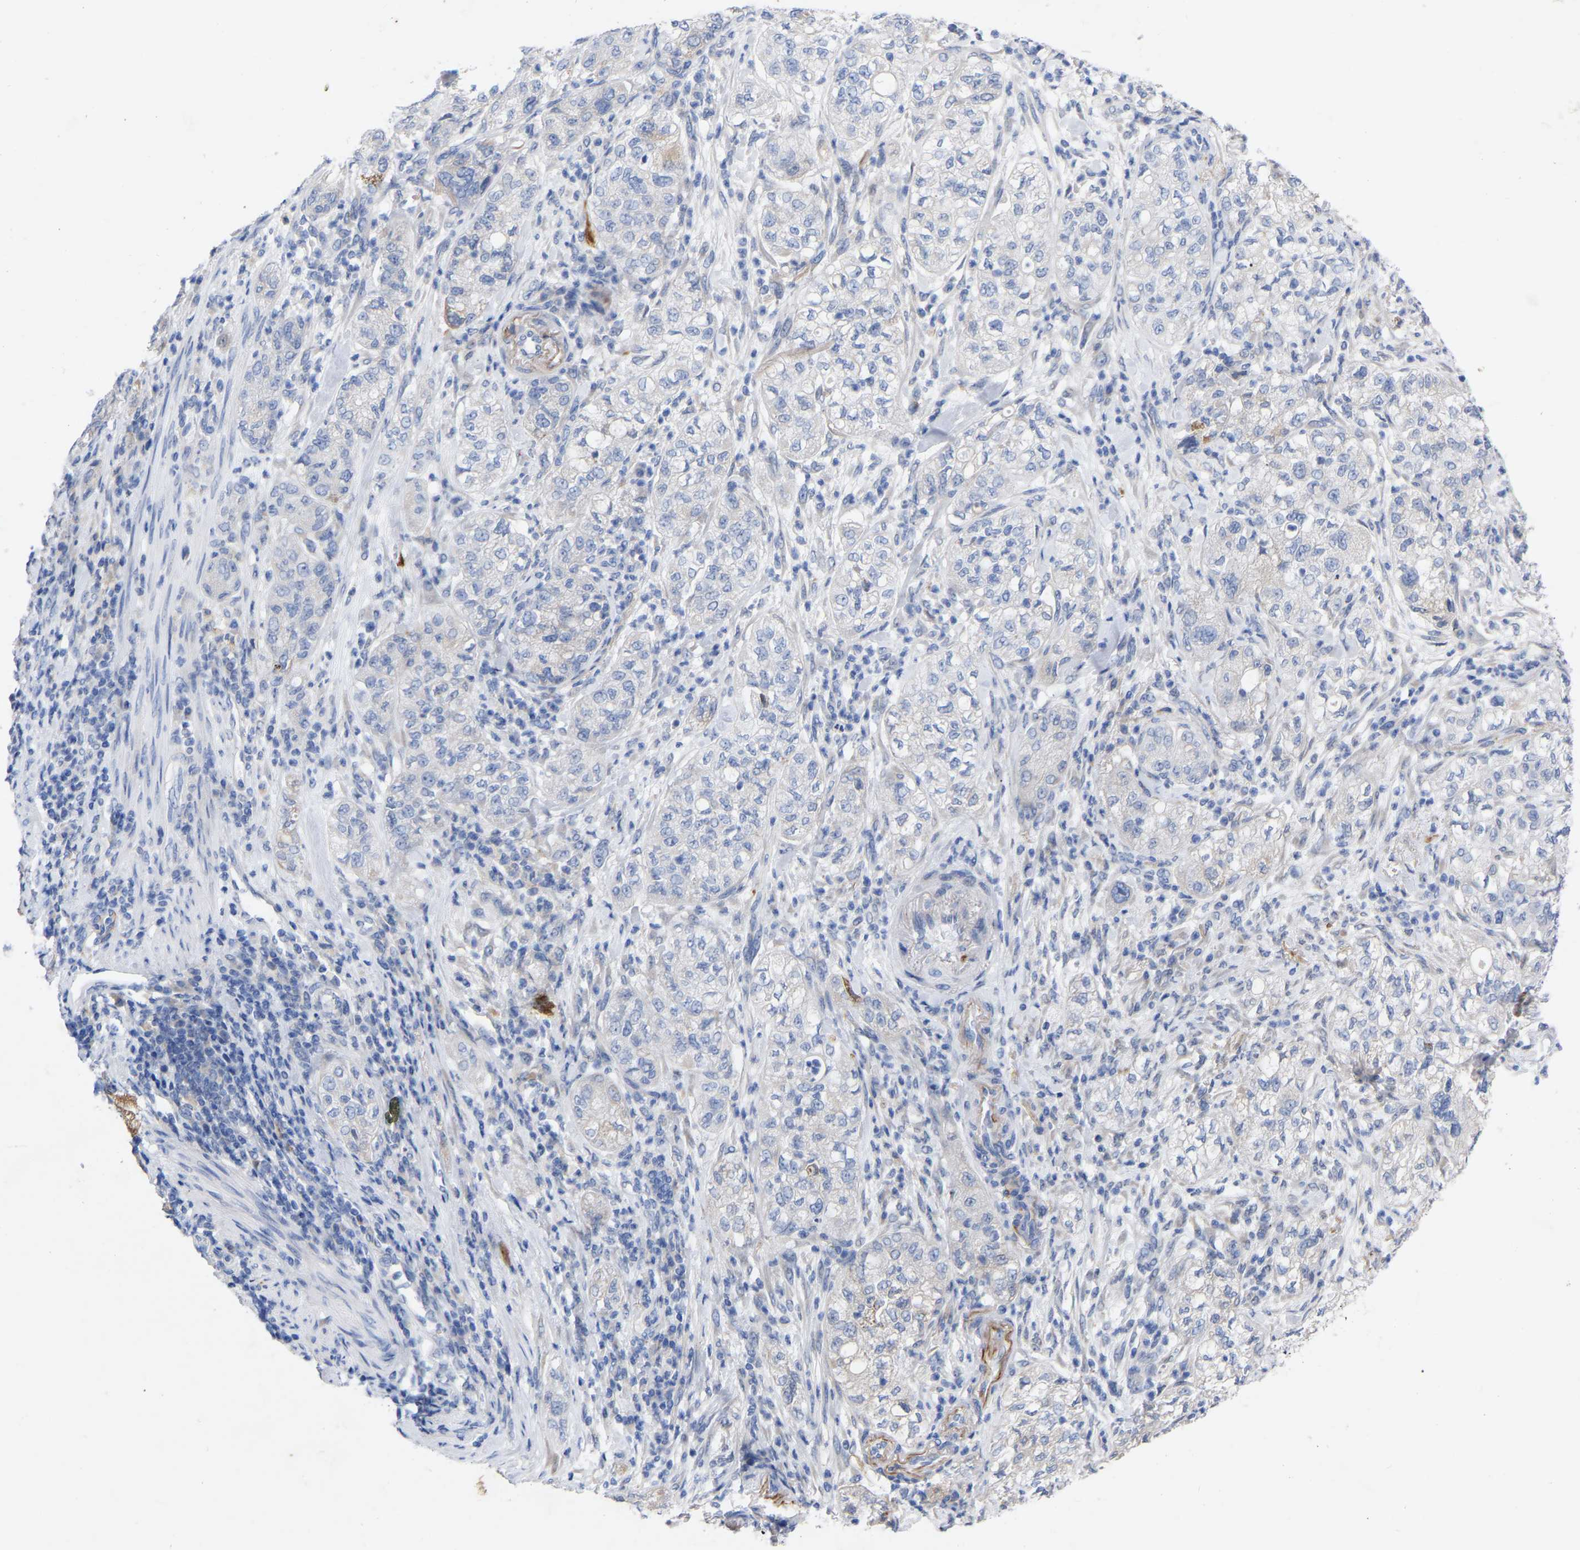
{"staining": {"intensity": "negative", "quantity": "none", "location": "none"}, "tissue": "pancreatic cancer", "cell_type": "Tumor cells", "image_type": "cancer", "snomed": [{"axis": "morphology", "description": "Adenocarcinoma, NOS"}, {"axis": "topography", "description": "Pancreas"}], "caption": "Human pancreatic cancer stained for a protein using immunohistochemistry (IHC) demonstrates no expression in tumor cells.", "gene": "STRIP2", "patient": {"sex": "female", "age": 78}}